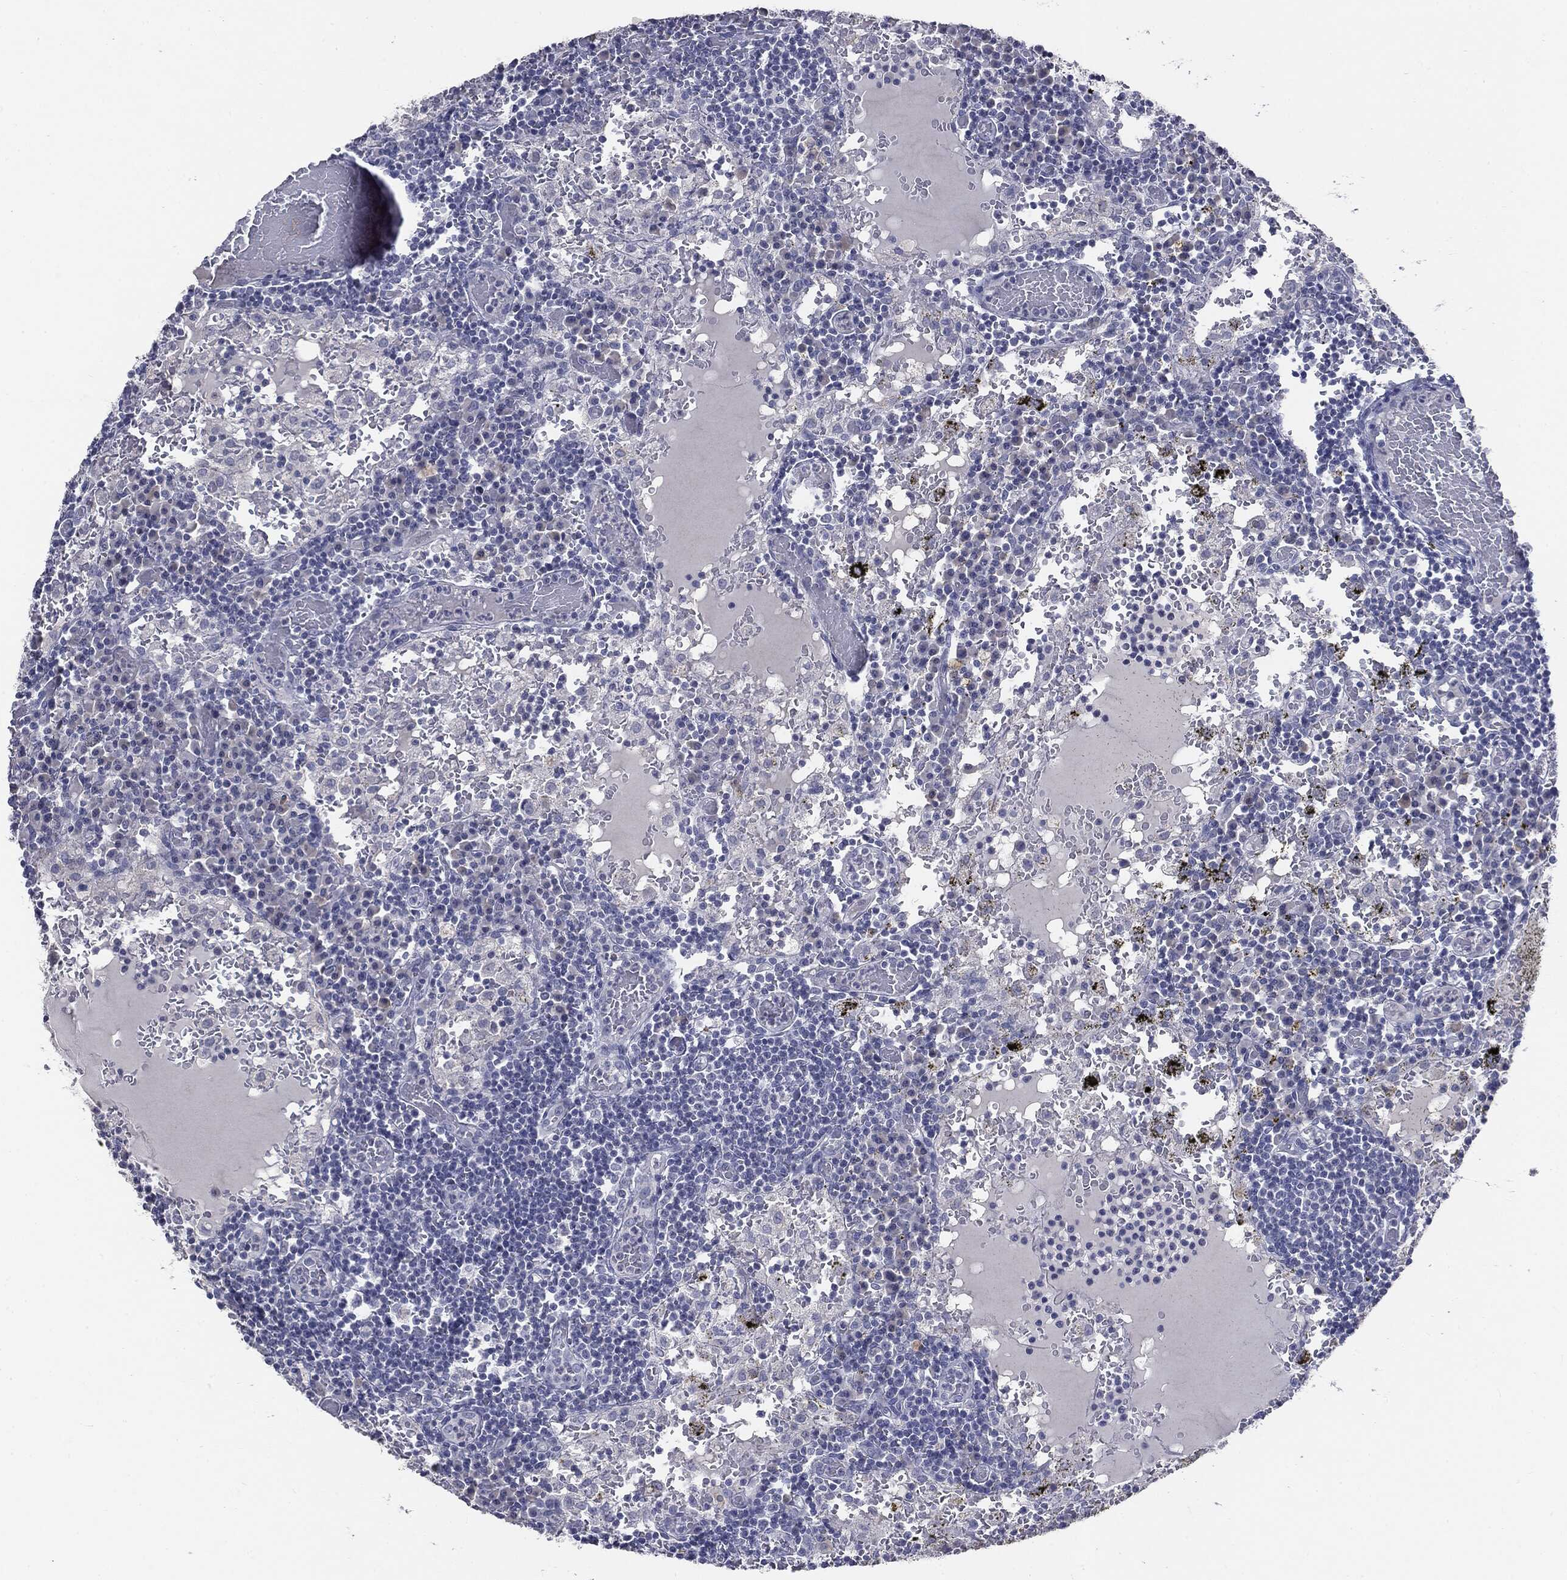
{"staining": {"intensity": "negative", "quantity": "none", "location": "none"}, "tissue": "lymph node", "cell_type": "Germinal center cells", "image_type": "normal", "snomed": [{"axis": "morphology", "description": "Normal tissue, NOS"}, {"axis": "topography", "description": "Lymph node"}], "caption": "Image shows no significant protein positivity in germinal center cells of unremarkable lymph node.", "gene": "CGB1", "patient": {"sex": "male", "age": 62}}